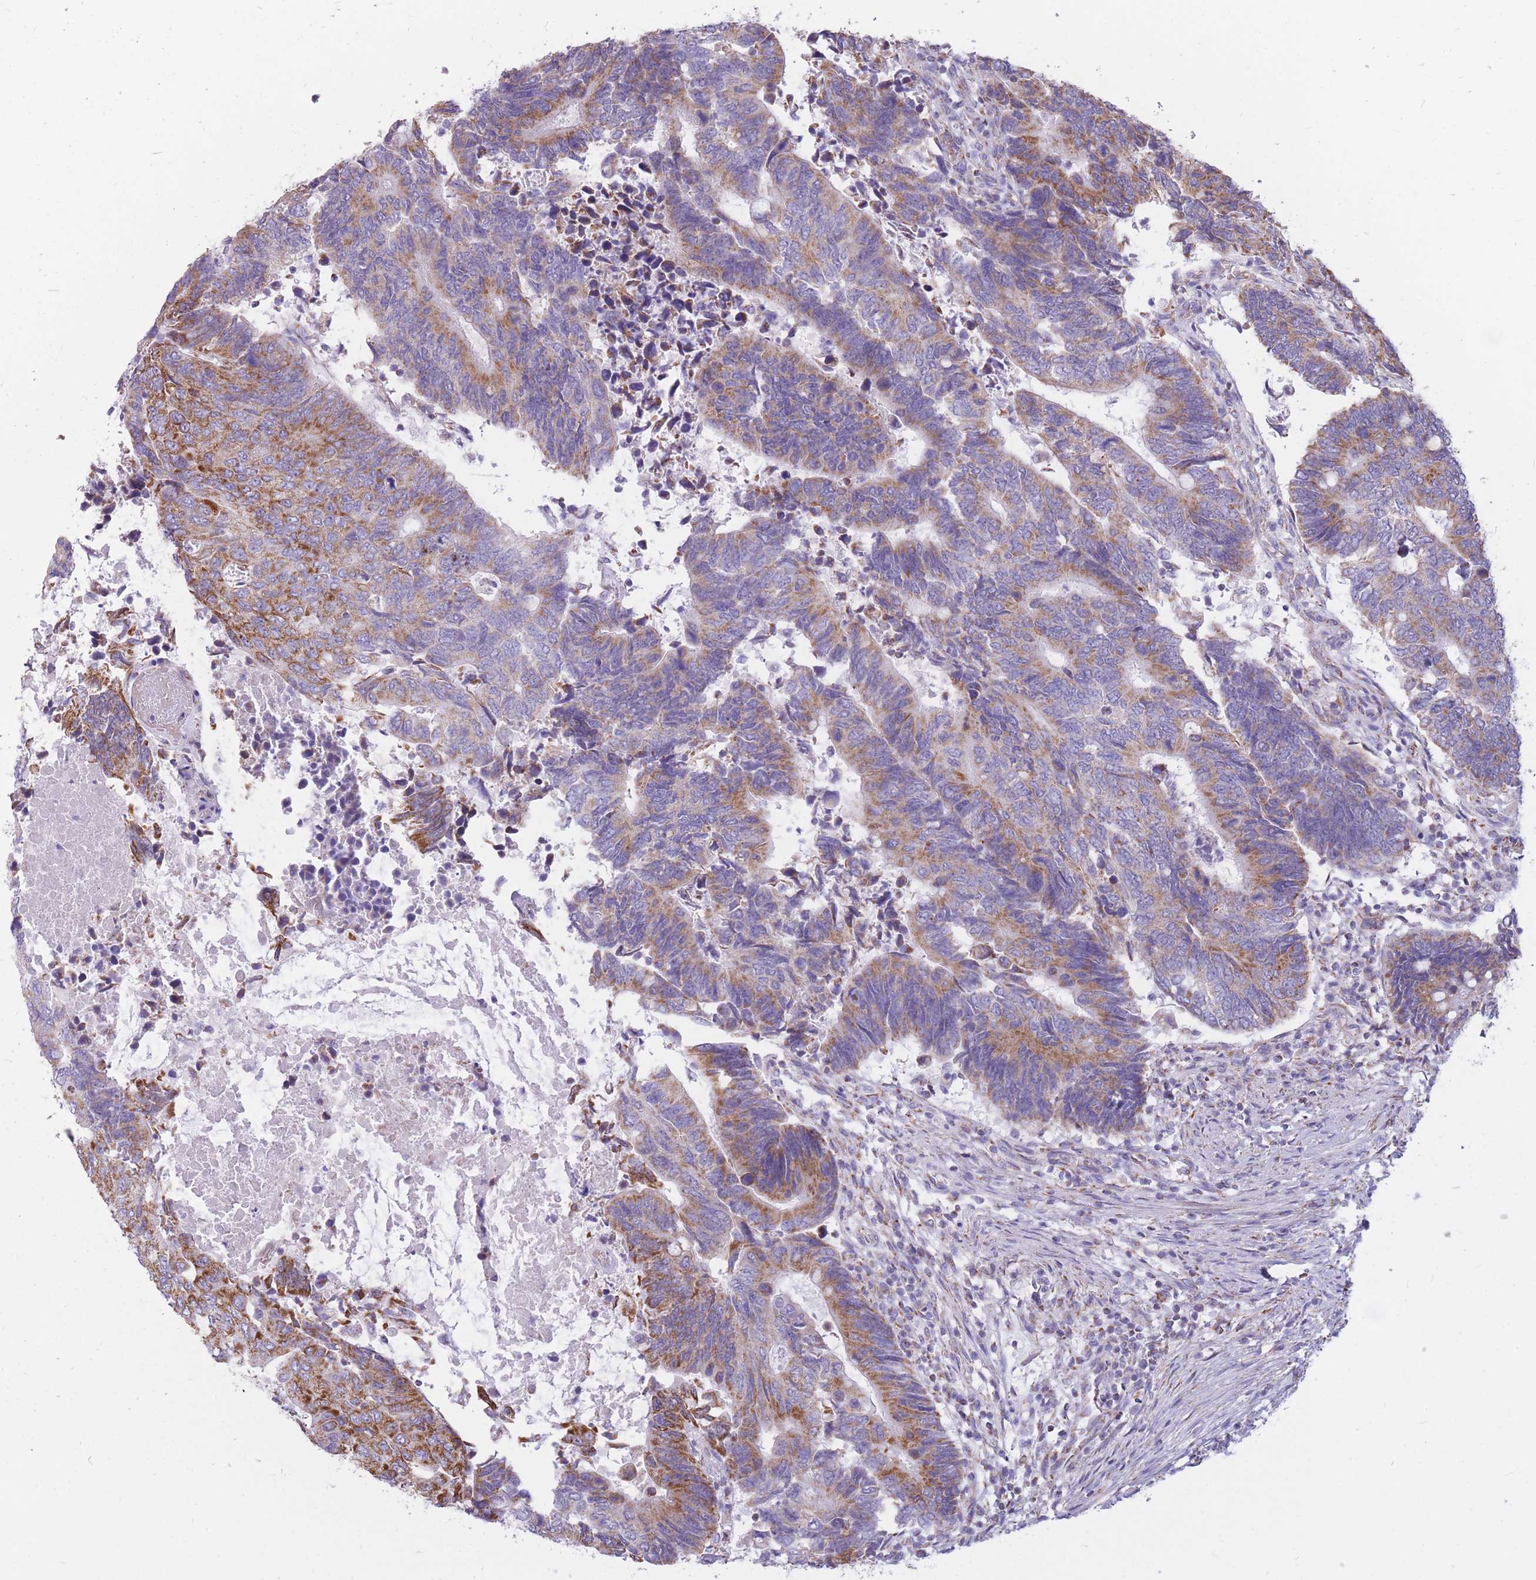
{"staining": {"intensity": "moderate", "quantity": "25%-75%", "location": "cytoplasmic/membranous"}, "tissue": "colorectal cancer", "cell_type": "Tumor cells", "image_type": "cancer", "snomed": [{"axis": "morphology", "description": "Adenocarcinoma, NOS"}, {"axis": "topography", "description": "Colon"}], "caption": "Immunohistochemistry (IHC) of human adenocarcinoma (colorectal) displays medium levels of moderate cytoplasmic/membranous staining in about 25%-75% of tumor cells.", "gene": "PCSK1", "patient": {"sex": "male", "age": 87}}